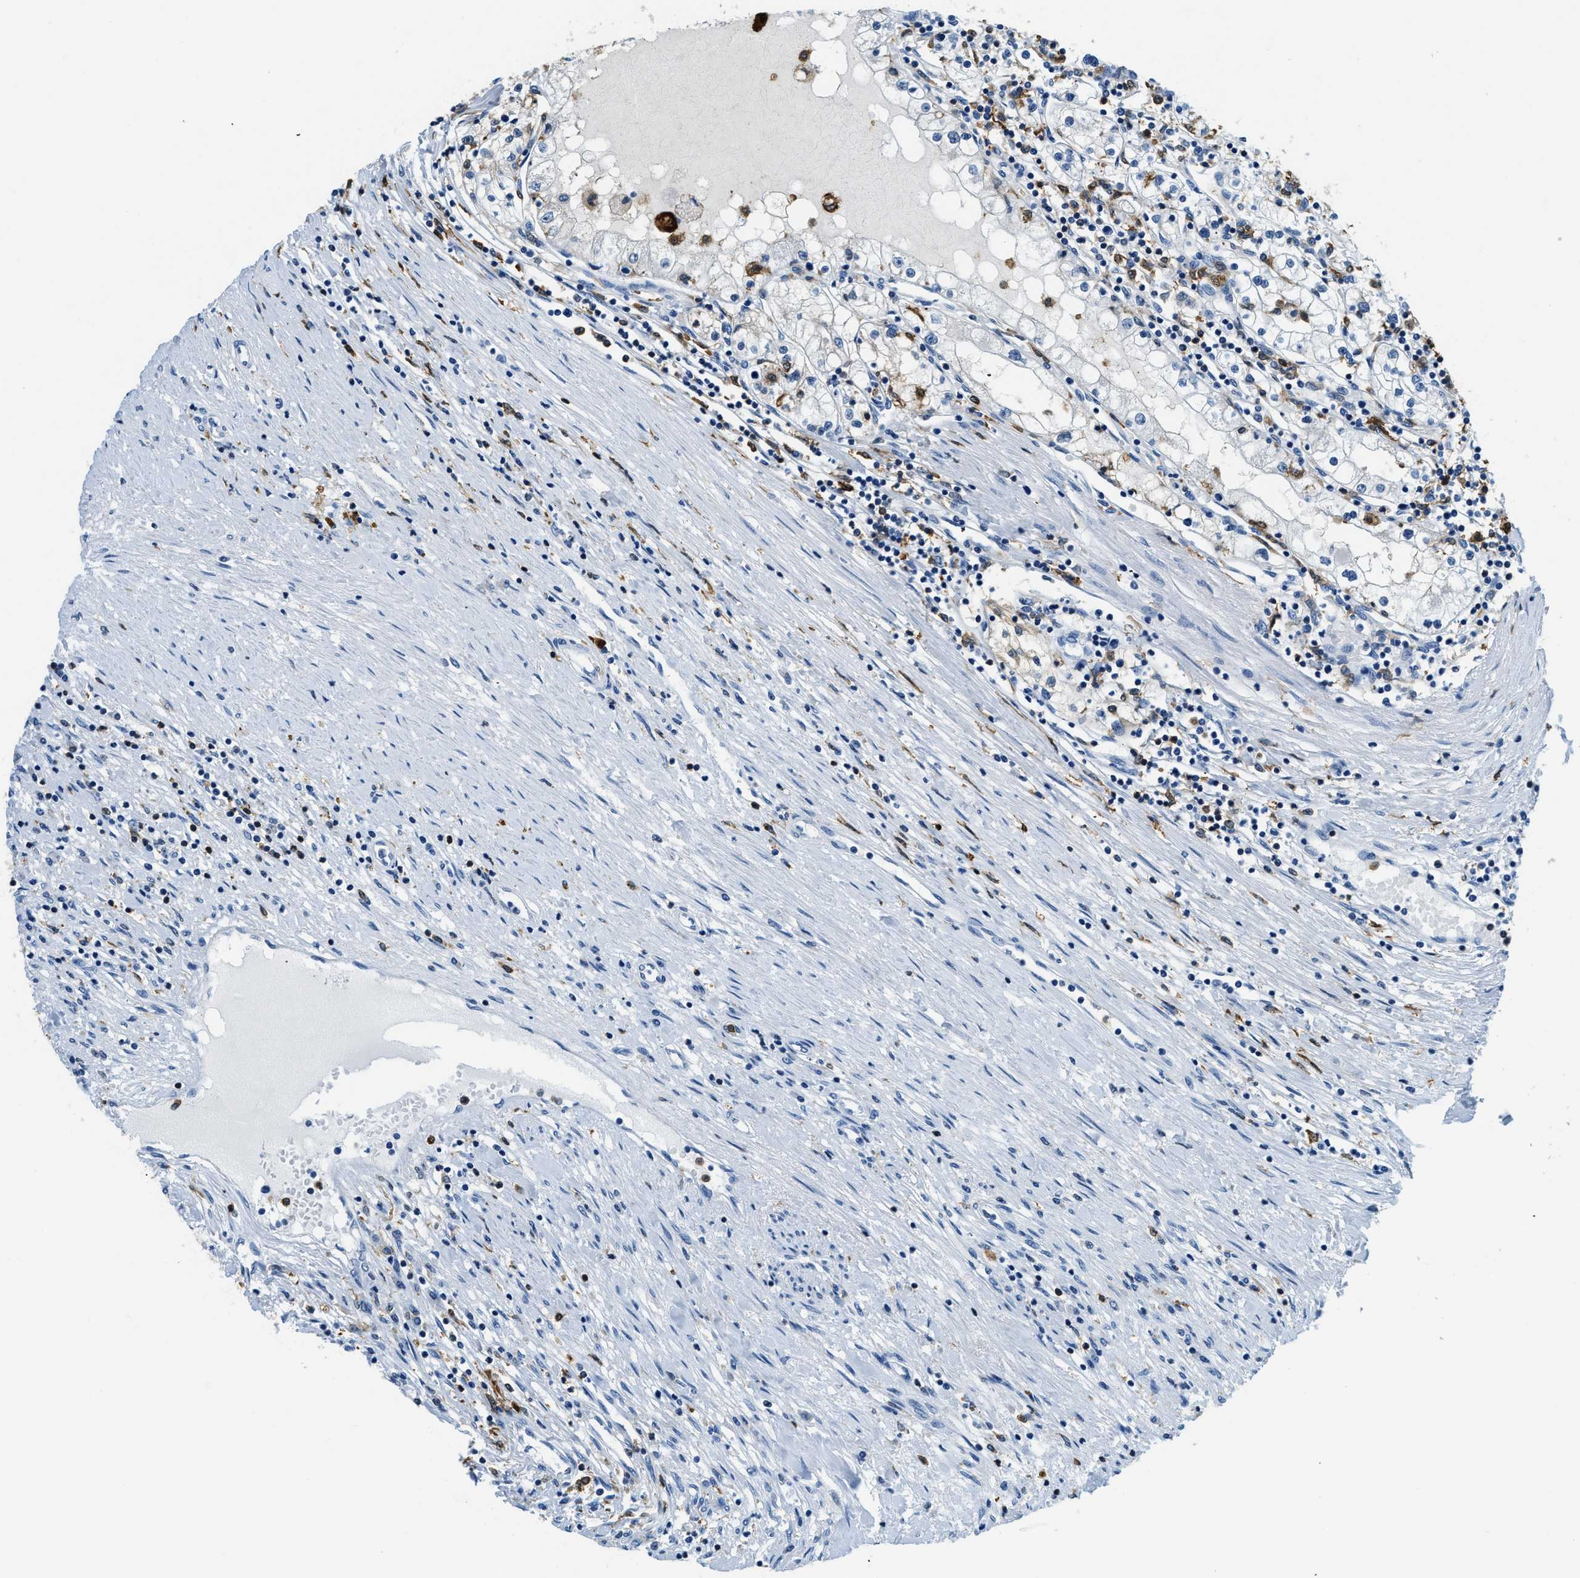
{"staining": {"intensity": "negative", "quantity": "none", "location": "none"}, "tissue": "renal cancer", "cell_type": "Tumor cells", "image_type": "cancer", "snomed": [{"axis": "morphology", "description": "Adenocarcinoma, NOS"}, {"axis": "topography", "description": "Kidney"}], "caption": "Immunohistochemistry of human renal adenocarcinoma displays no expression in tumor cells.", "gene": "CAPG", "patient": {"sex": "male", "age": 68}}